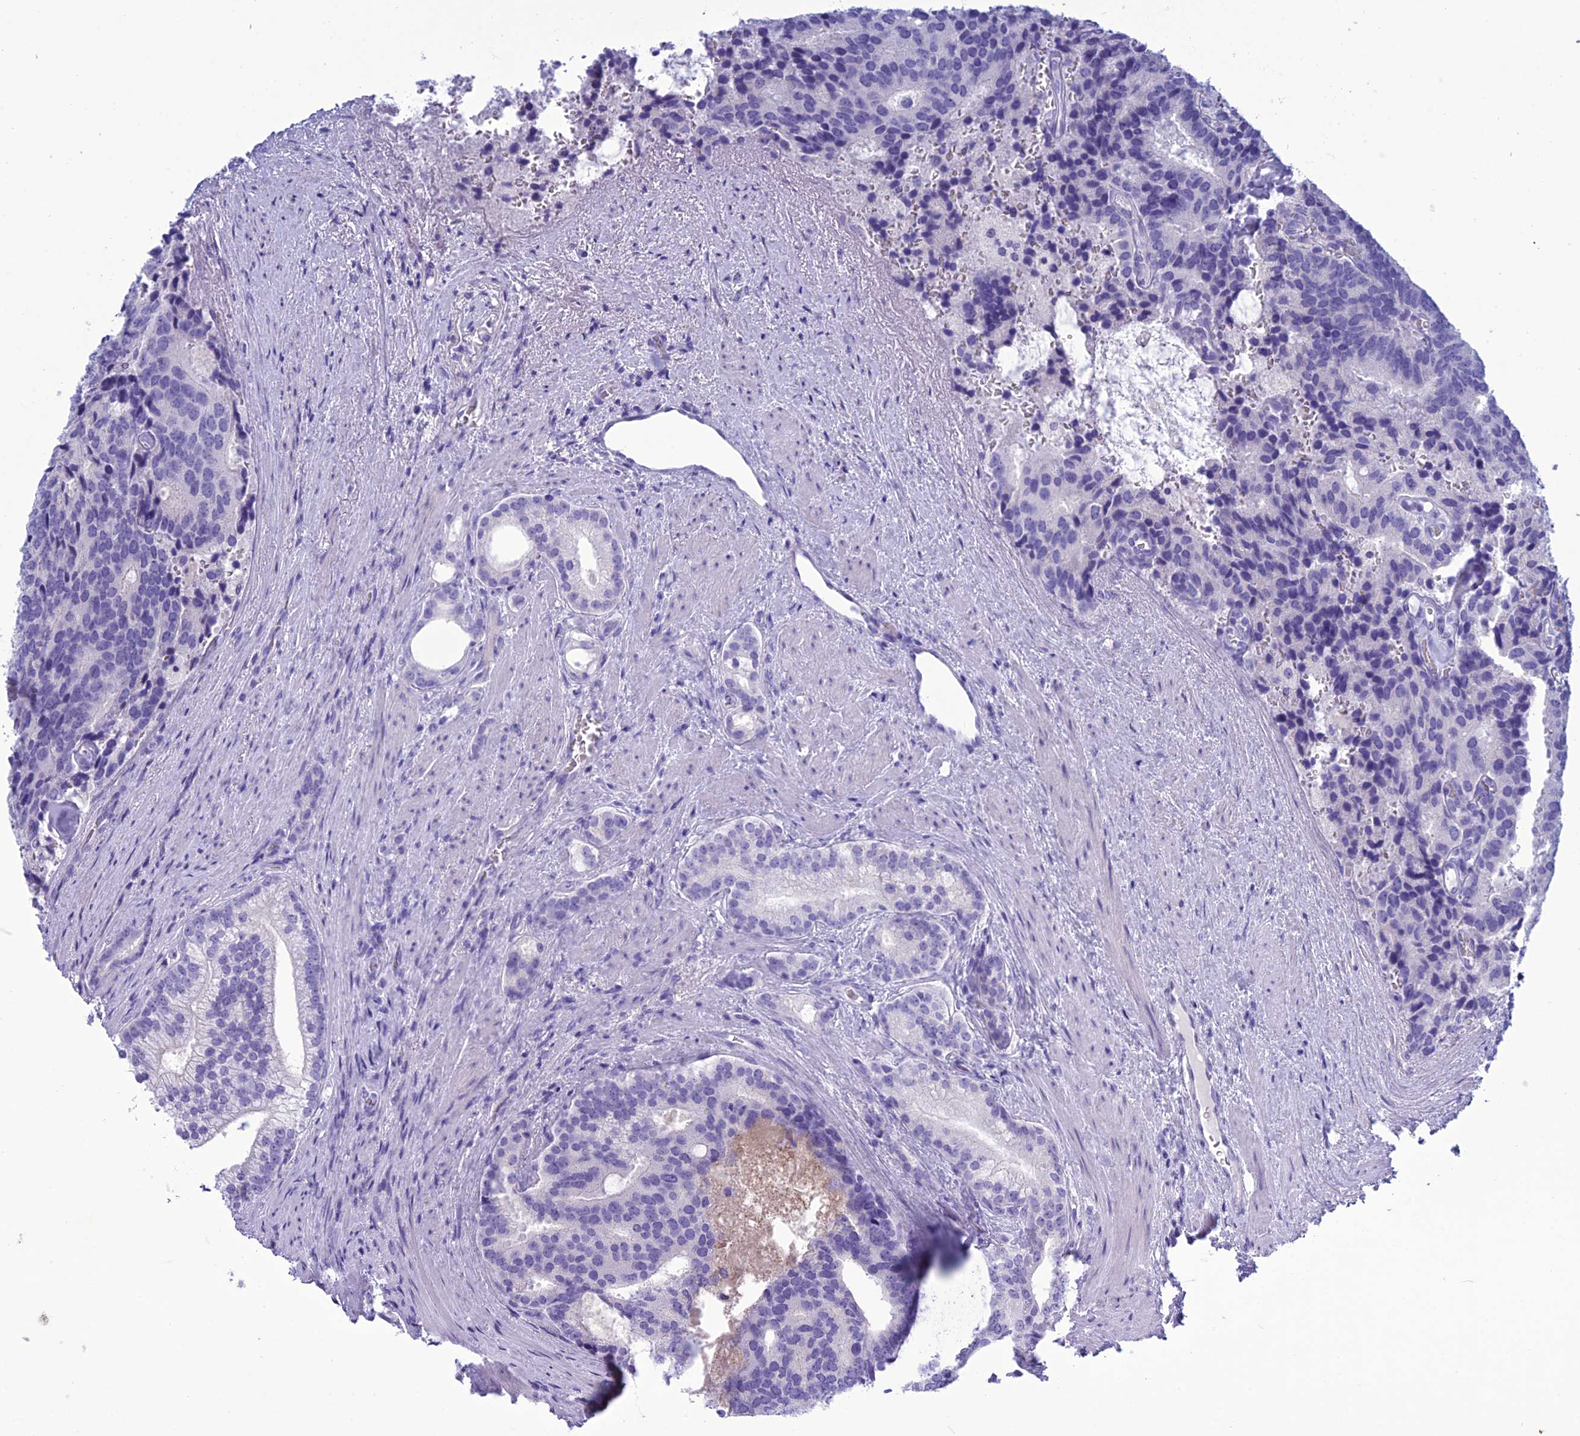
{"staining": {"intensity": "negative", "quantity": "none", "location": "none"}, "tissue": "prostate cancer", "cell_type": "Tumor cells", "image_type": "cancer", "snomed": [{"axis": "morphology", "description": "Adenocarcinoma, Low grade"}, {"axis": "topography", "description": "Prostate"}], "caption": "This is an IHC micrograph of prostate cancer. There is no expression in tumor cells.", "gene": "BBS2", "patient": {"sex": "male", "age": 71}}